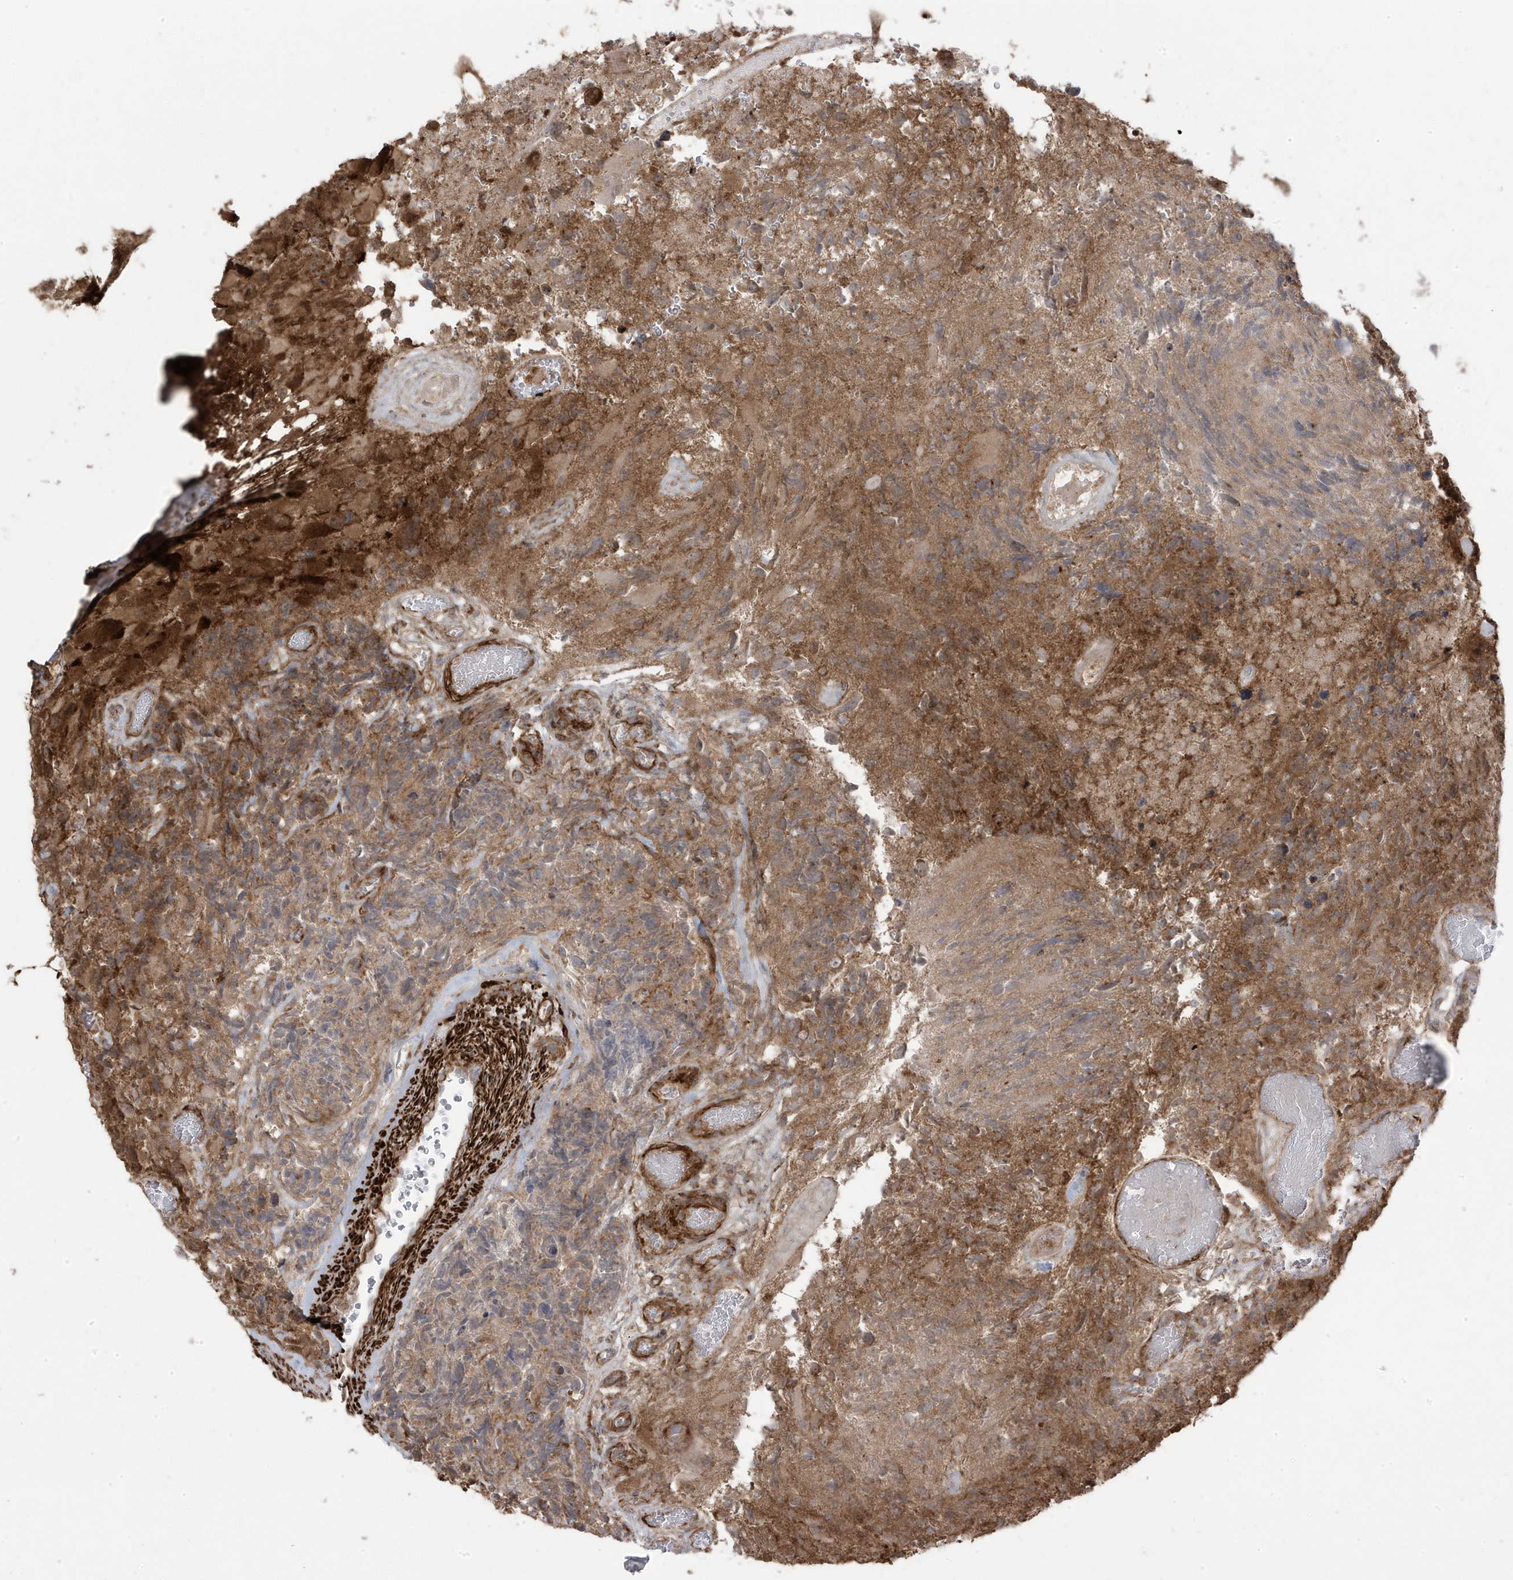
{"staining": {"intensity": "strong", "quantity": ">75%", "location": "cytoplasmic/membranous"}, "tissue": "glioma", "cell_type": "Tumor cells", "image_type": "cancer", "snomed": [{"axis": "morphology", "description": "Glioma, malignant, High grade"}, {"axis": "topography", "description": "Brain"}], "caption": "Immunohistochemistry image of glioma stained for a protein (brown), which shows high levels of strong cytoplasmic/membranous staining in about >75% of tumor cells.", "gene": "CETN3", "patient": {"sex": "male", "age": 69}}